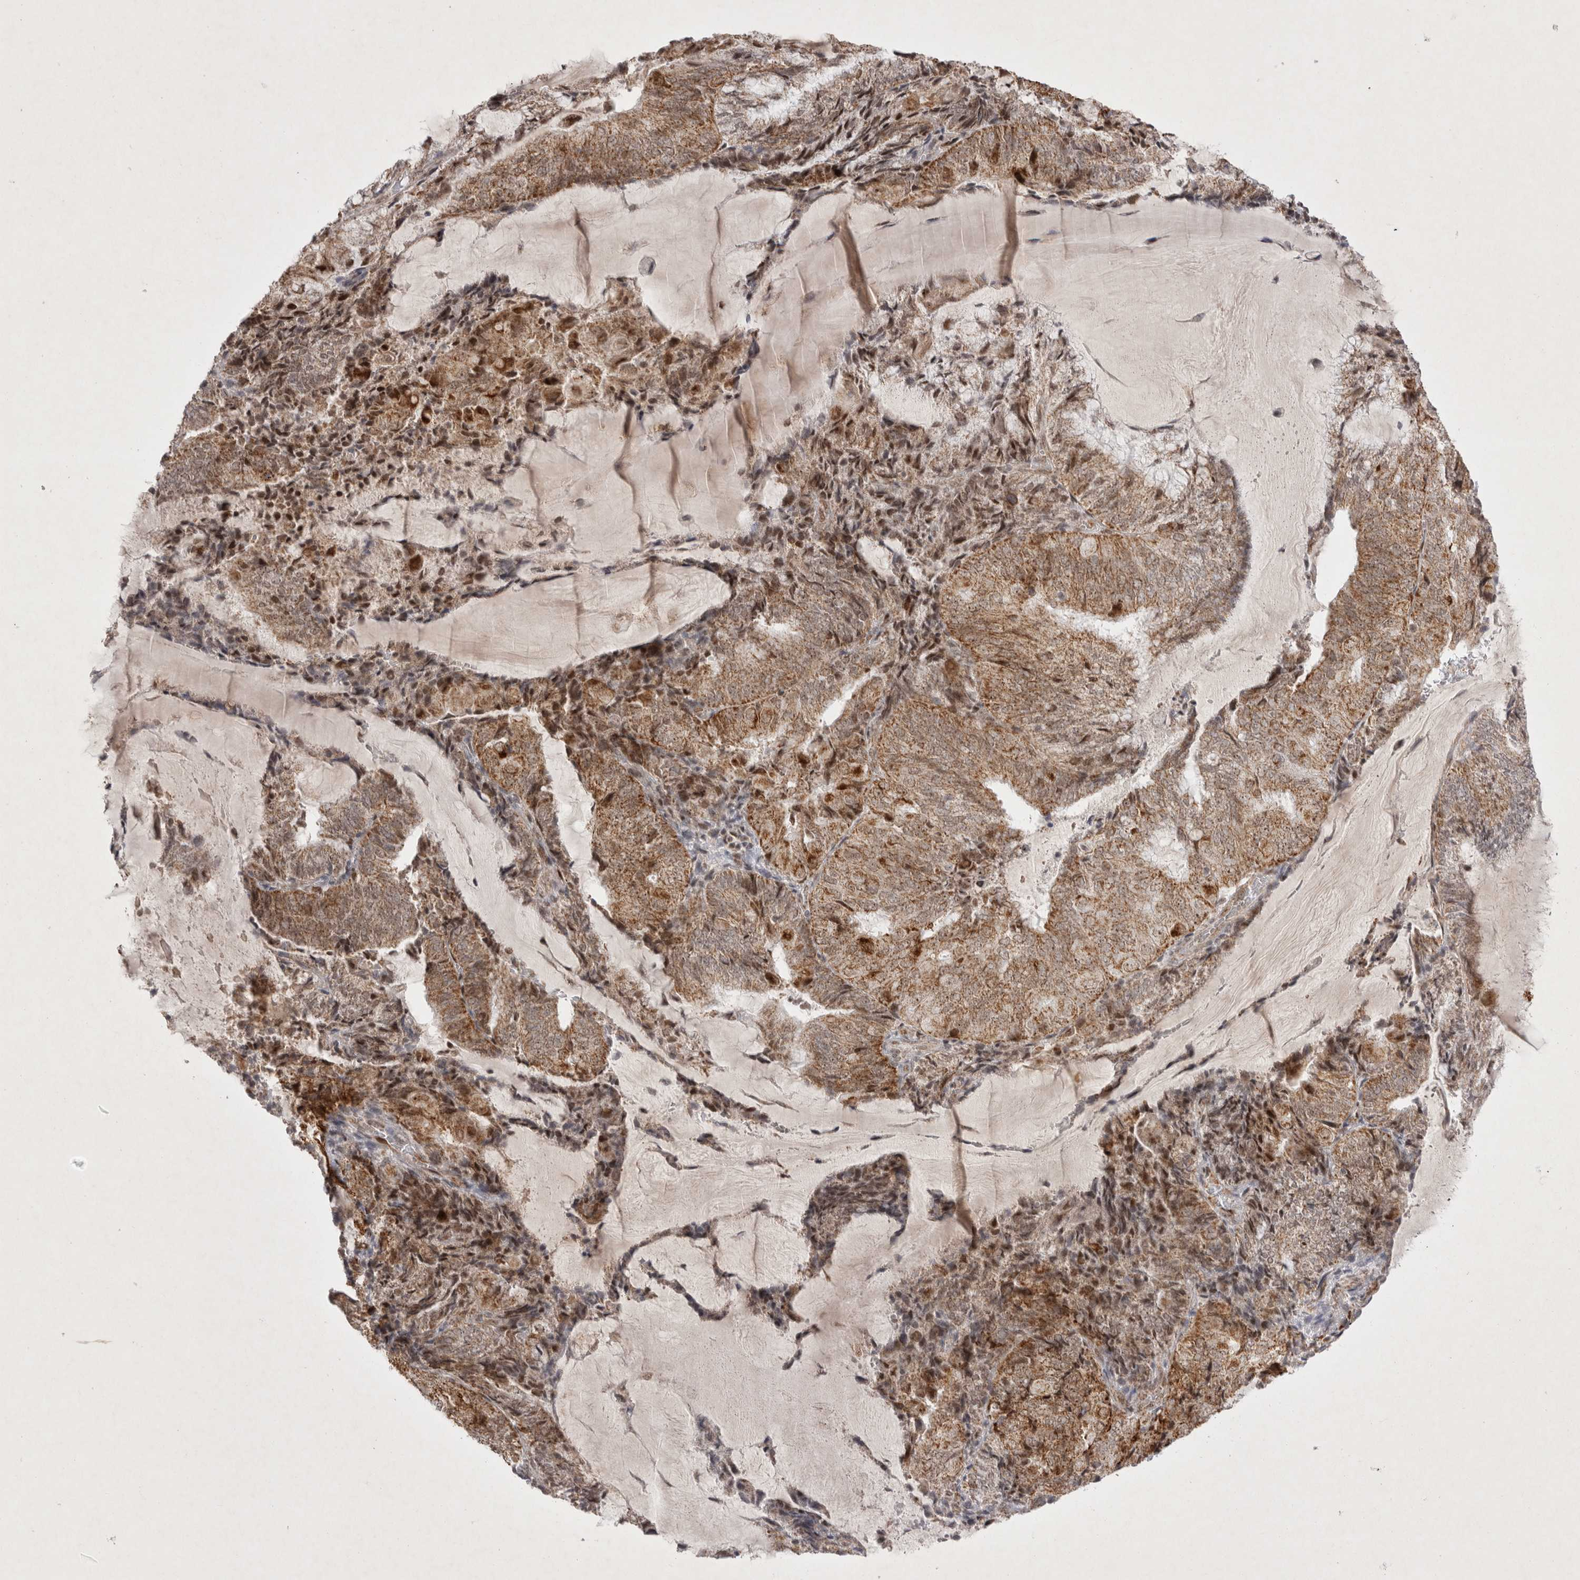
{"staining": {"intensity": "moderate", "quantity": ">75%", "location": "cytoplasmic/membranous,nuclear"}, "tissue": "endometrial cancer", "cell_type": "Tumor cells", "image_type": "cancer", "snomed": [{"axis": "morphology", "description": "Adenocarcinoma, NOS"}, {"axis": "topography", "description": "Endometrium"}], "caption": "Endometrial adenocarcinoma tissue demonstrates moderate cytoplasmic/membranous and nuclear positivity in approximately >75% of tumor cells (DAB IHC, brown staining for protein, blue staining for nuclei).", "gene": "MRPL37", "patient": {"sex": "female", "age": 81}}